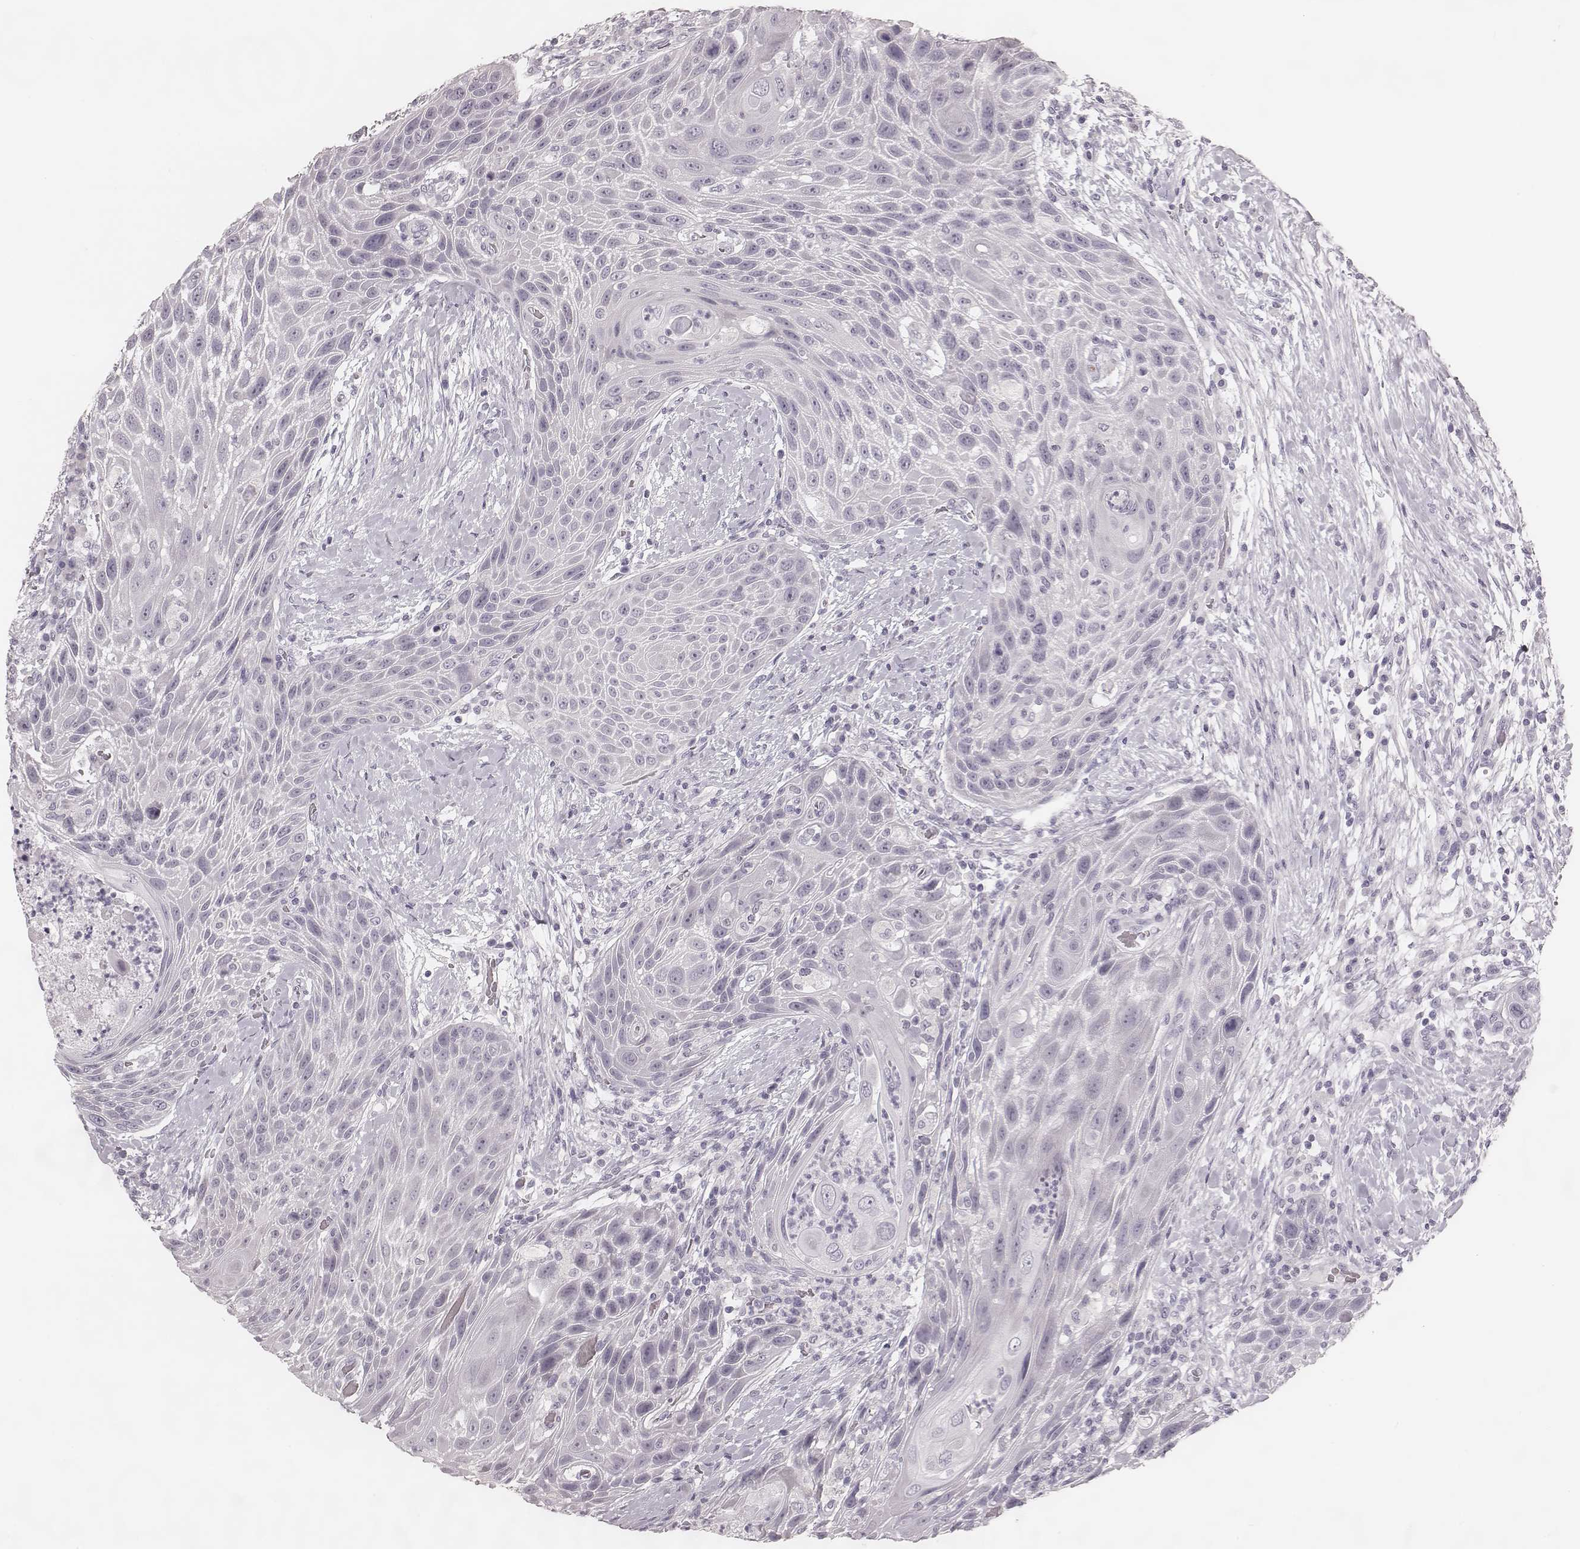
{"staining": {"intensity": "negative", "quantity": "none", "location": "none"}, "tissue": "head and neck cancer", "cell_type": "Tumor cells", "image_type": "cancer", "snomed": [{"axis": "morphology", "description": "Squamous cell carcinoma, NOS"}, {"axis": "topography", "description": "Head-Neck"}], "caption": "The micrograph displays no staining of tumor cells in head and neck cancer (squamous cell carcinoma).", "gene": "SPA17", "patient": {"sex": "male", "age": 69}}